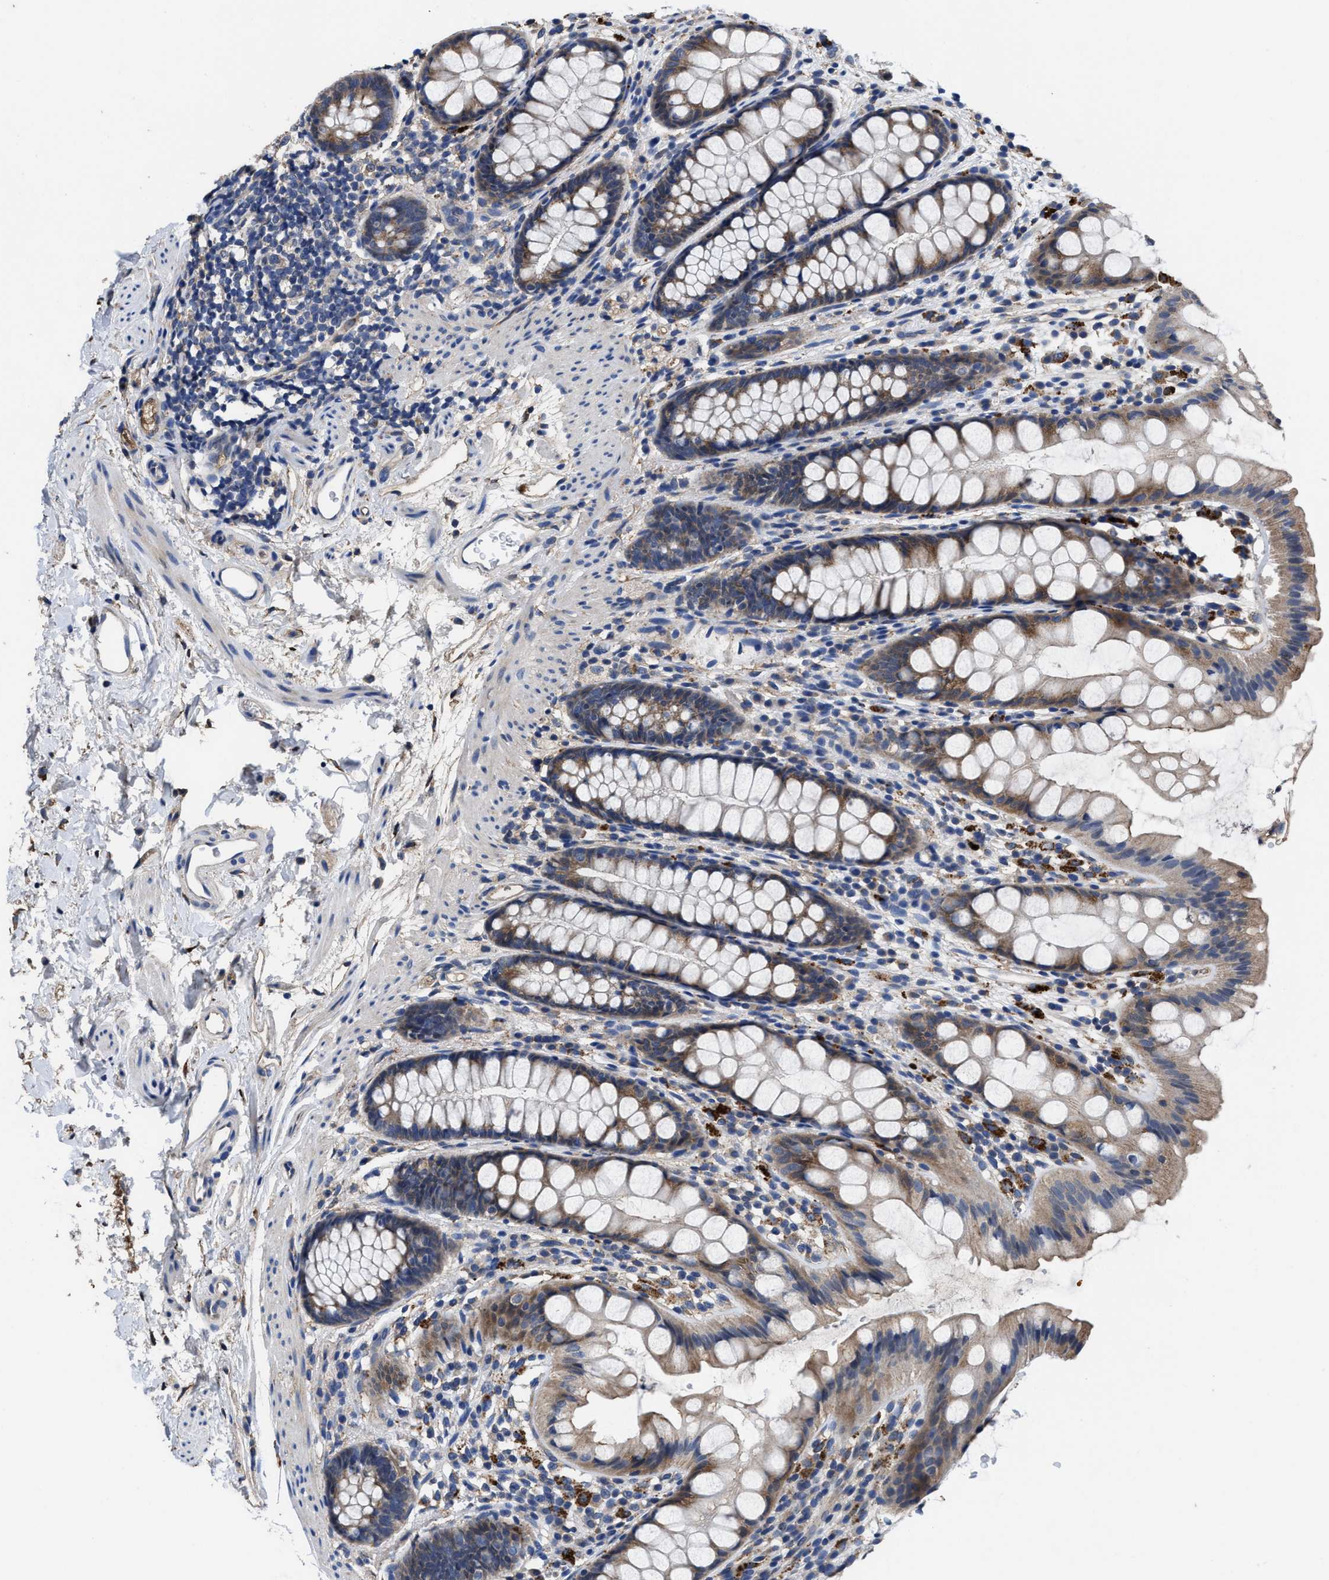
{"staining": {"intensity": "moderate", "quantity": "25%-75%", "location": "cytoplasmic/membranous"}, "tissue": "rectum", "cell_type": "Glandular cells", "image_type": "normal", "snomed": [{"axis": "morphology", "description": "Normal tissue, NOS"}, {"axis": "topography", "description": "Rectum"}], "caption": "Immunohistochemistry (DAB (3,3'-diaminobenzidine)) staining of benign human rectum reveals moderate cytoplasmic/membranous protein staining in approximately 25%-75% of glandular cells.", "gene": "IDNK", "patient": {"sex": "female", "age": 65}}